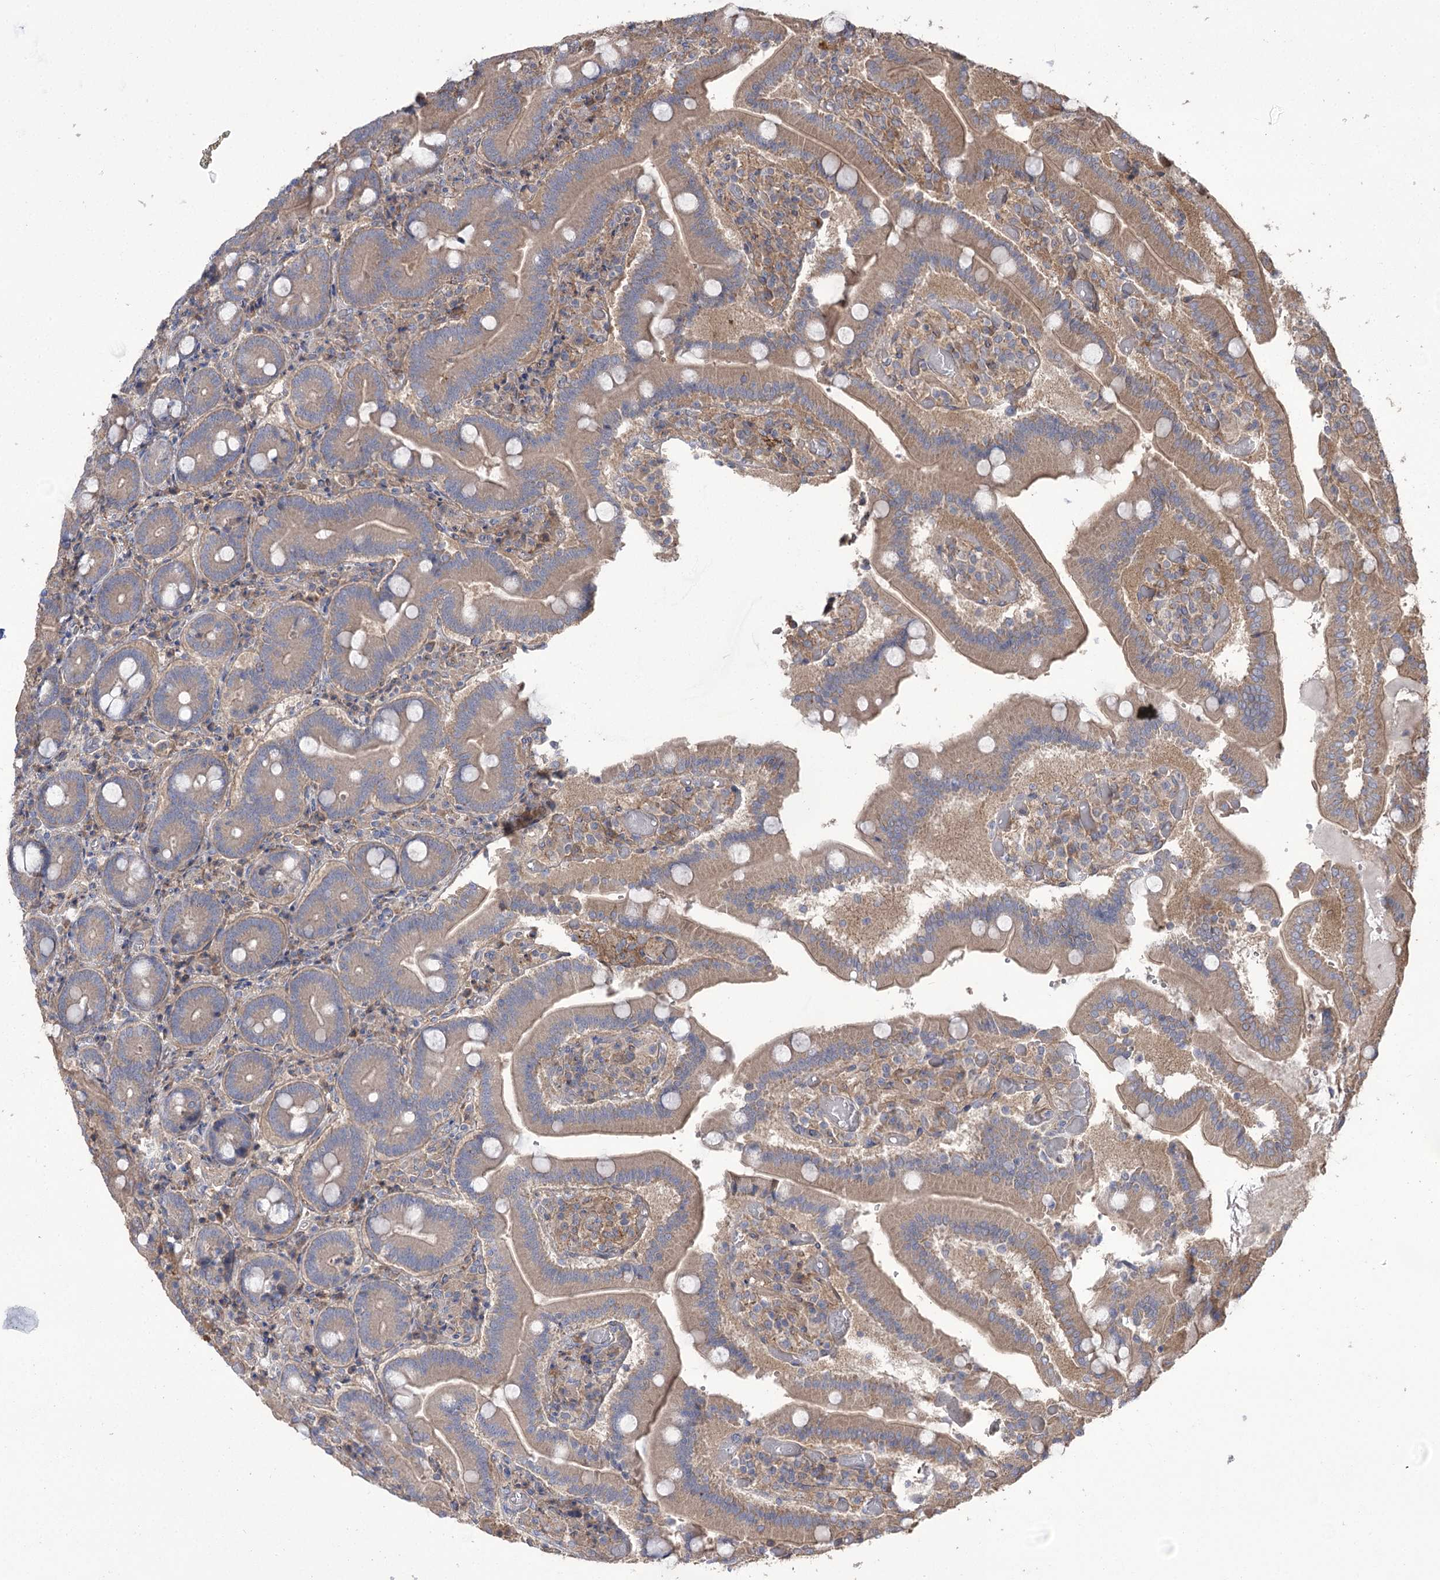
{"staining": {"intensity": "weak", "quantity": ">75%", "location": "cytoplasmic/membranous"}, "tissue": "duodenum", "cell_type": "Glandular cells", "image_type": "normal", "snomed": [{"axis": "morphology", "description": "Normal tissue, NOS"}, {"axis": "topography", "description": "Duodenum"}], "caption": "IHC of benign human duodenum demonstrates low levels of weak cytoplasmic/membranous expression in about >75% of glandular cells. The staining is performed using DAB (3,3'-diaminobenzidine) brown chromogen to label protein expression. The nuclei are counter-stained blue using hematoxylin.", "gene": "PRSS53", "patient": {"sex": "female", "age": 62}}